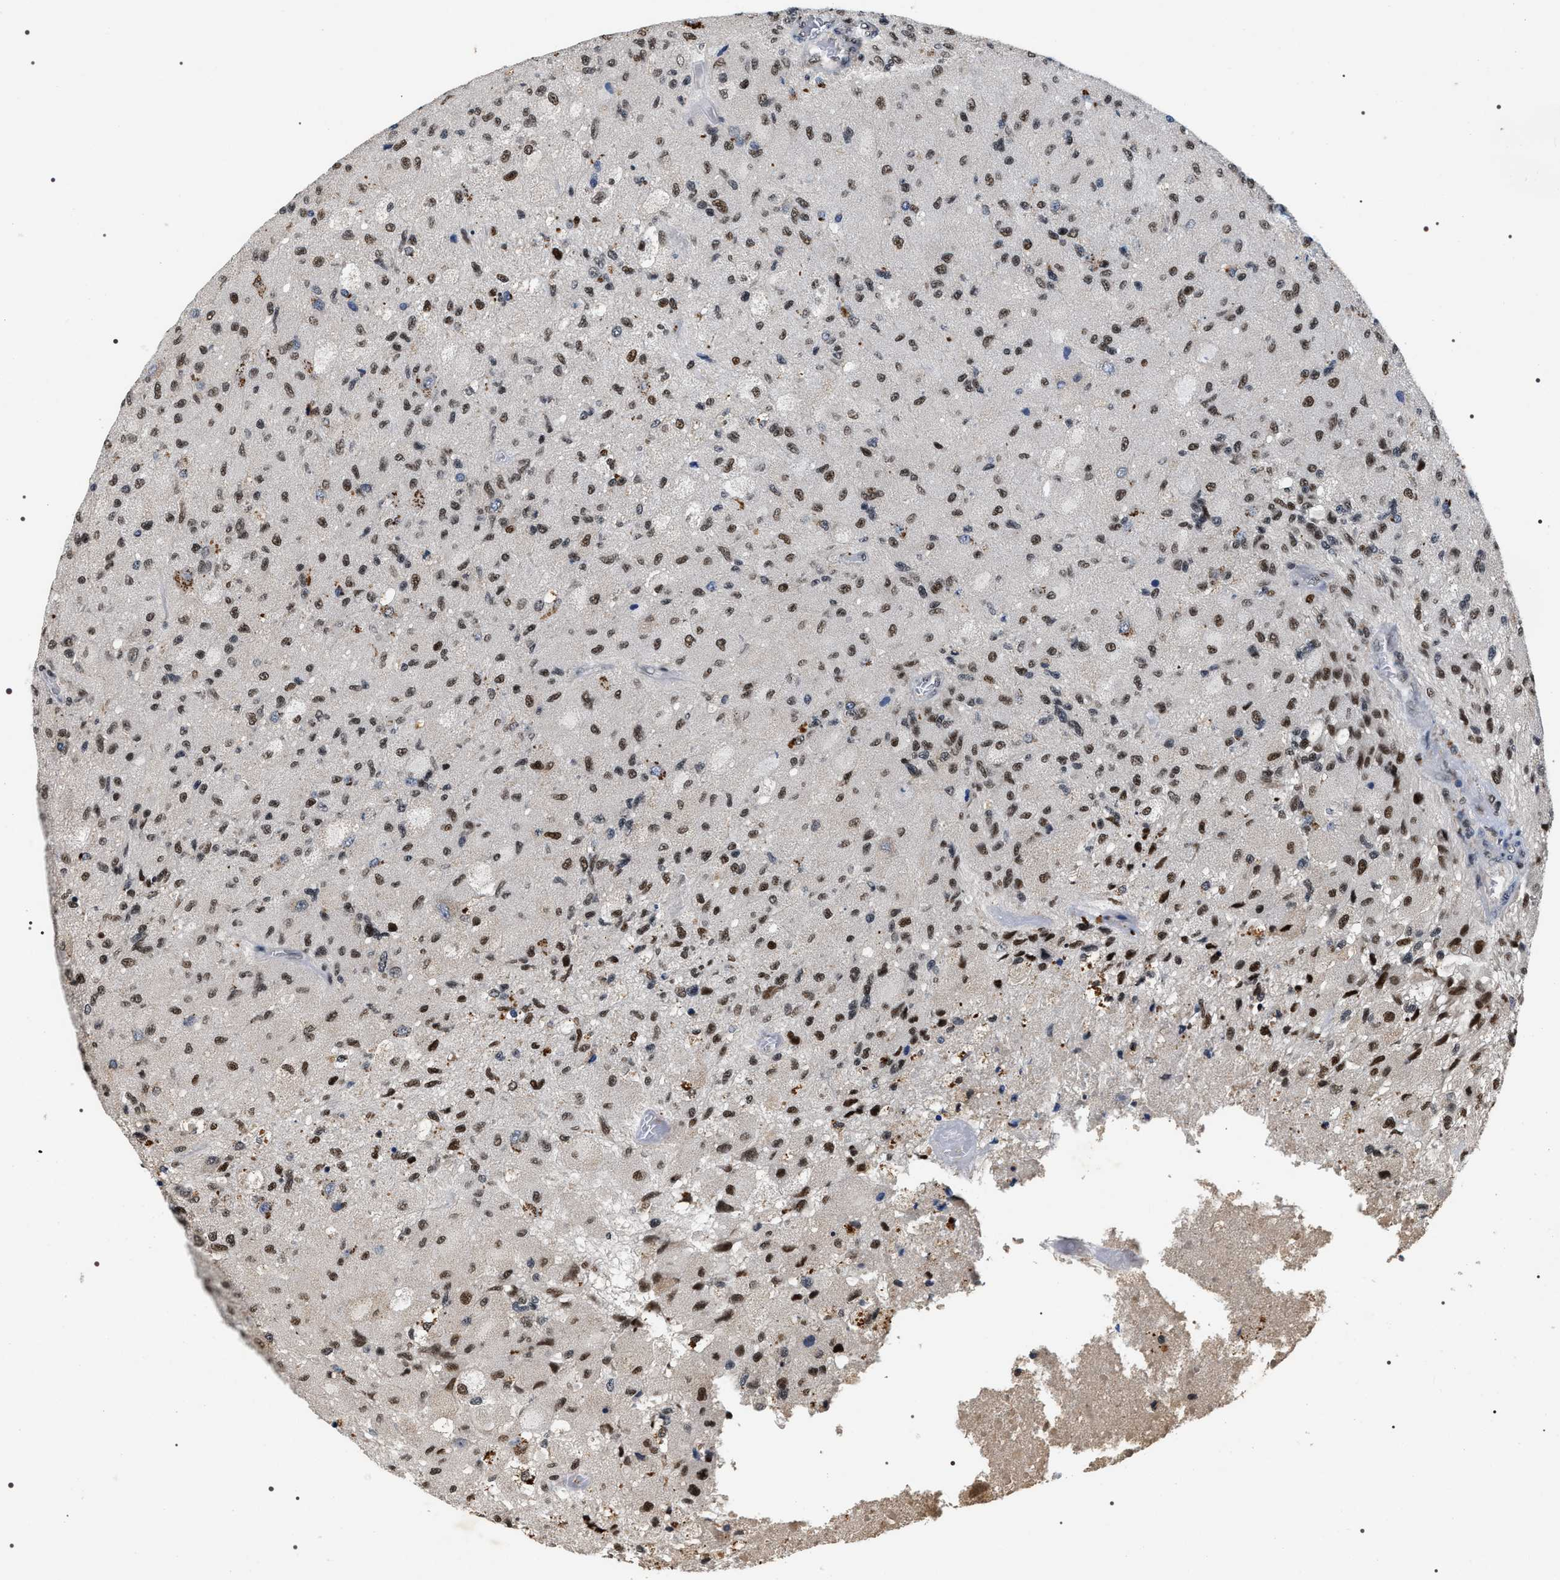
{"staining": {"intensity": "moderate", "quantity": ">75%", "location": "nuclear"}, "tissue": "glioma", "cell_type": "Tumor cells", "image_type": "cancer", "snomed": [{"axis": "morphology", "description": "Normal tissue, NOS"}, {"axis": "morphology", "description": "Glioma, malignant, High grade"}, {"axis": "topography", "description": "Cerebral cortex"}], "caption": "Glioma was stained to show a protein in brown. There is medium levels of moderate nuclear staining in approximately >75% of tumor cells. (DAB = brown stain, brightfield microscopy at high magnification).", "gene": "C7orf25", "patient": {"sex": "male", "age": 77}}